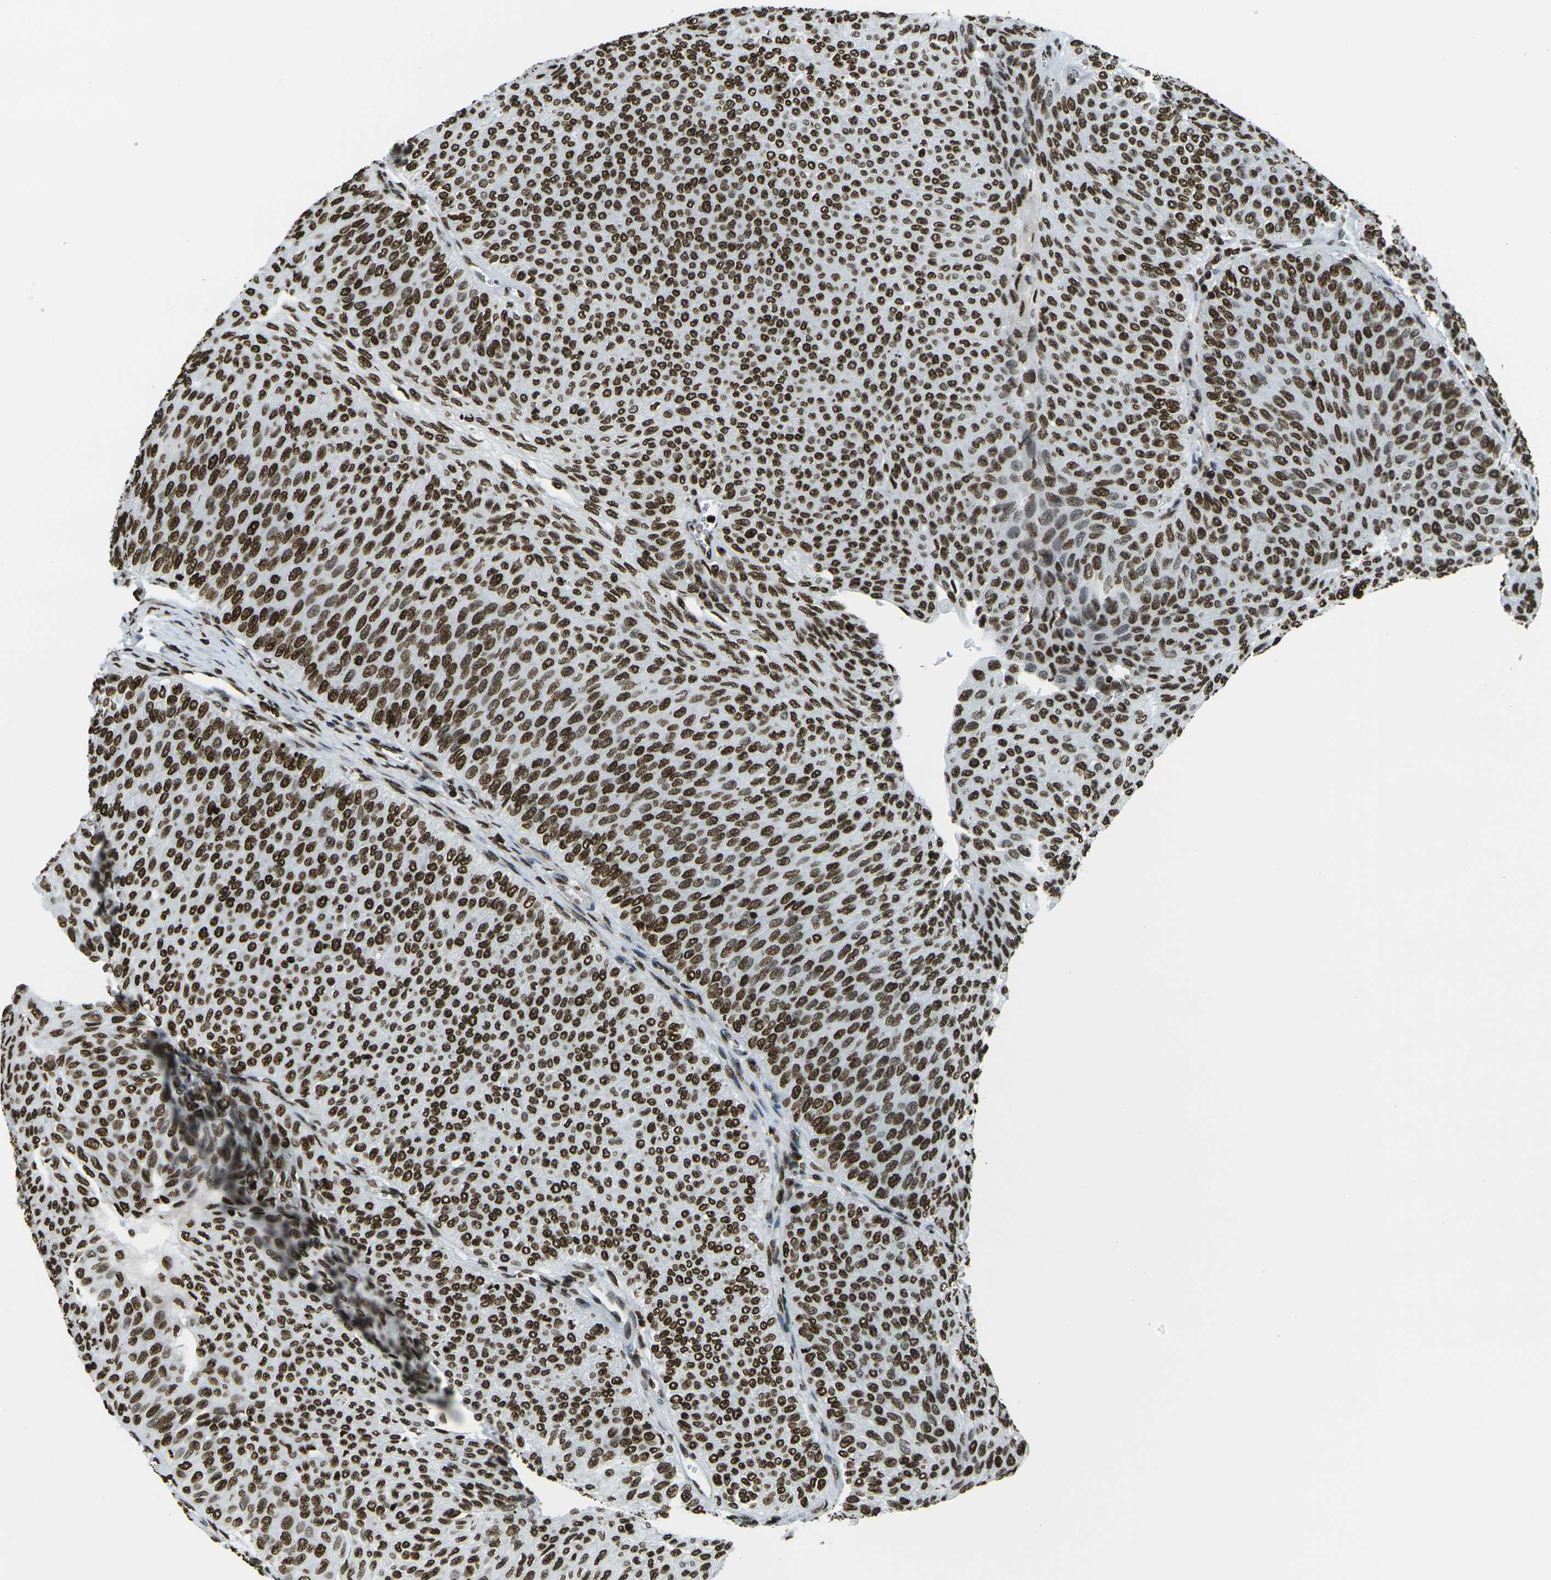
{"staining": {"intensity": "strong", "quantity": ">75%", "location": "nuclear"}, "tissue": "urothelial cancer", "cell_type": "Tumor cells", "image_type": "cancer", "snomed": [{"axis": "morphology", "description": "Urothelial carcinoma, Low grade"}, {"axis": "topography", "description": "Urinary bladder"}], "caption": "Approximately >75% of tumor cells in human urothelial carcinoma (low-grade) display strong nuclear protein positivity as visualized by brown immunohistochemical staining.", "gene": "H1-2", "patient": {"sex": "male", "age": 78}}